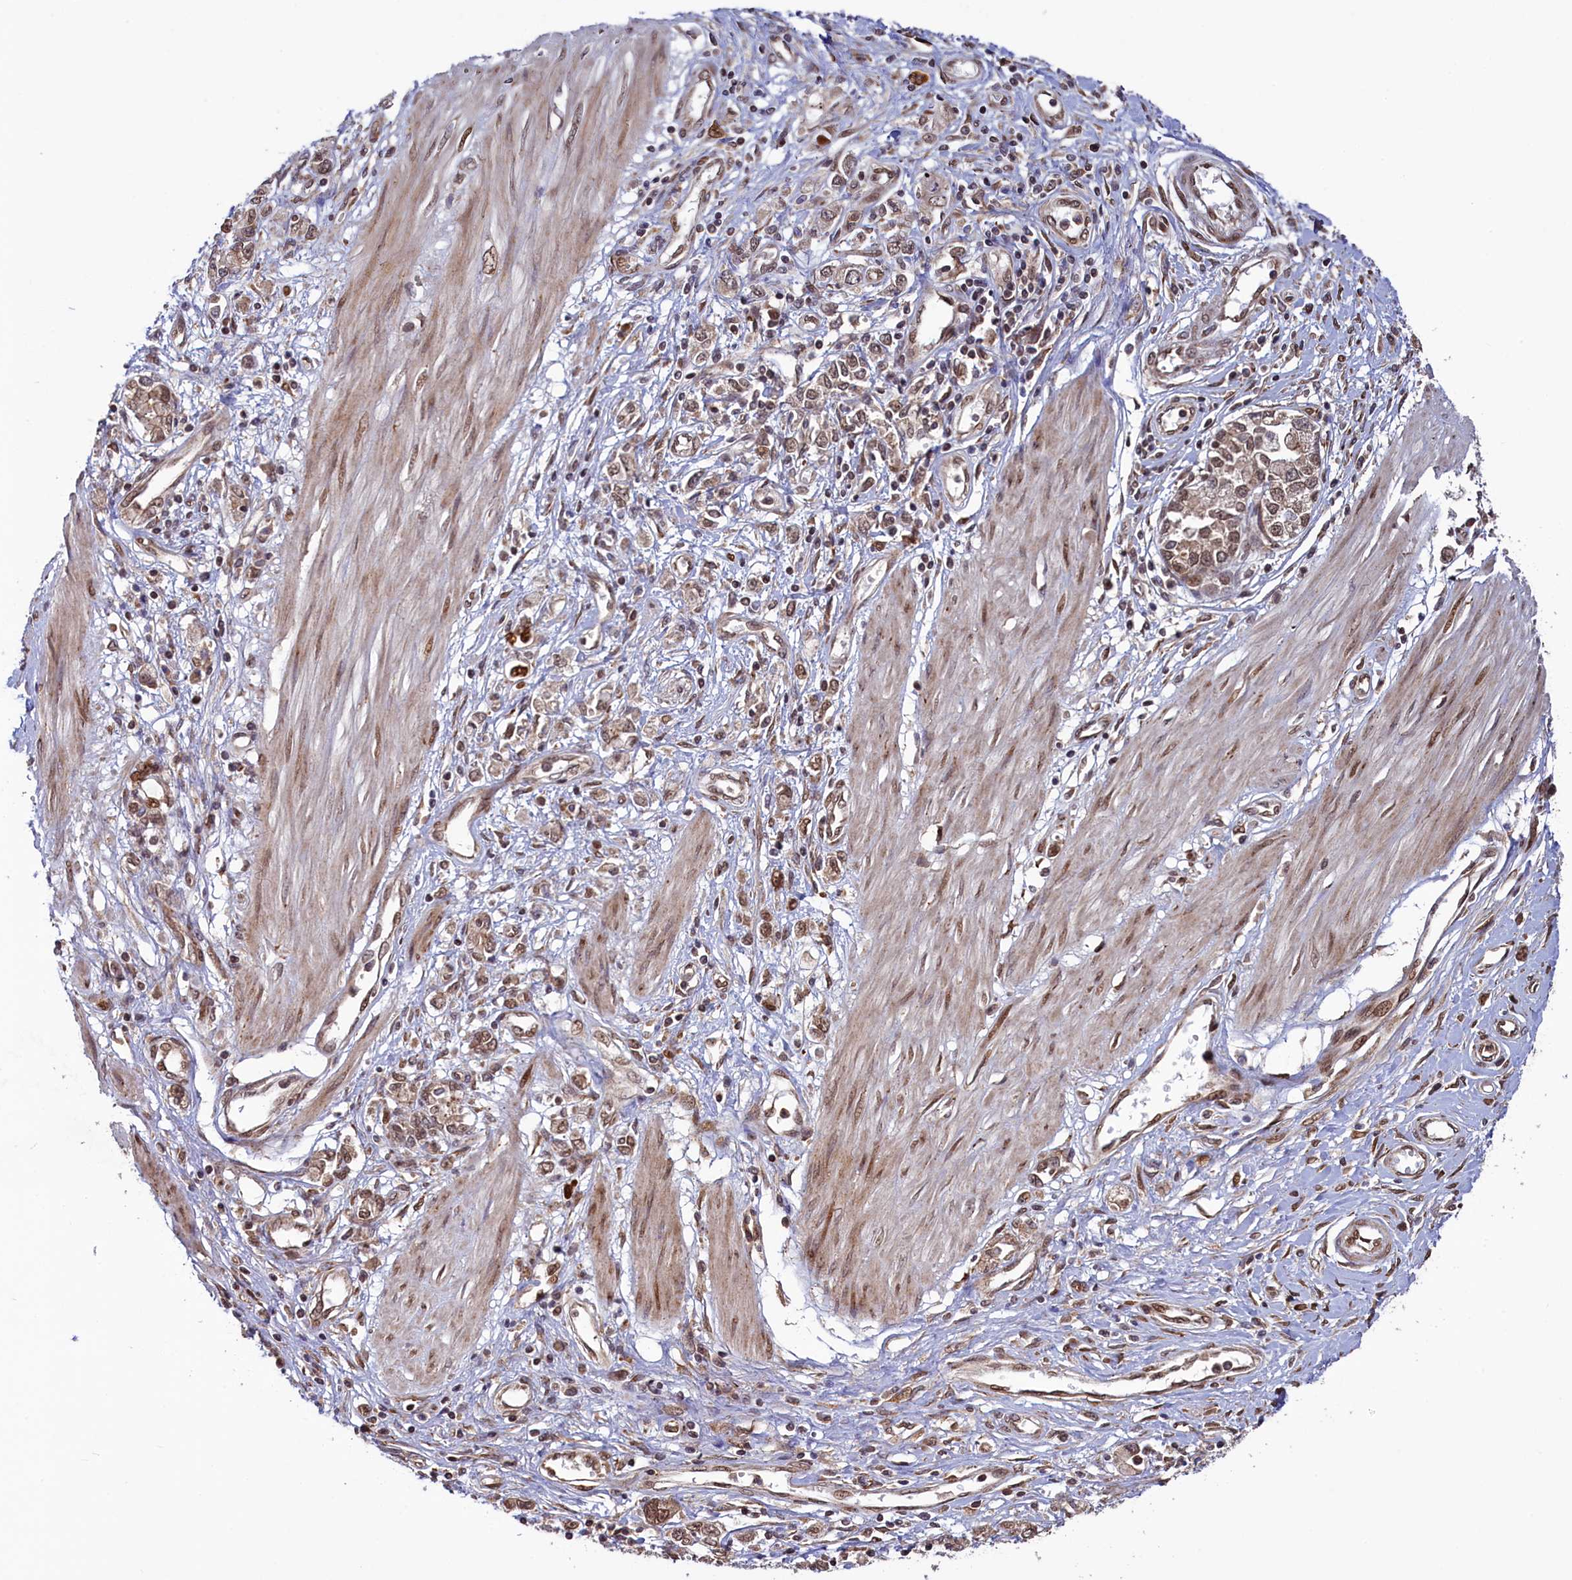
{"staining": {"intensity": "weak", "quantity": ">75%", "location": "cytoplasmic/membranous,nuclear"}, "tissue": "stomach cancer", "cell_type": "Tumor cells", "image_type": "cancer", "snomed": [{"axis": "morphology", "description": "Adenocarcinoma, NOS"}, {"axis": "topography", "description": "Stomach"}], "caption": "The histopathology image displays immunohistochemical staining of adenocarcinoma (stomach). There is weak cytoplasmic/membranous and nuclear positivity is present in approximately >75% of tumor cells. (brown staining indicates protein expression, while blue staining denotes nuclei).", "gene": "NAE1", "patient": {"sex": "female", "age": 76}}